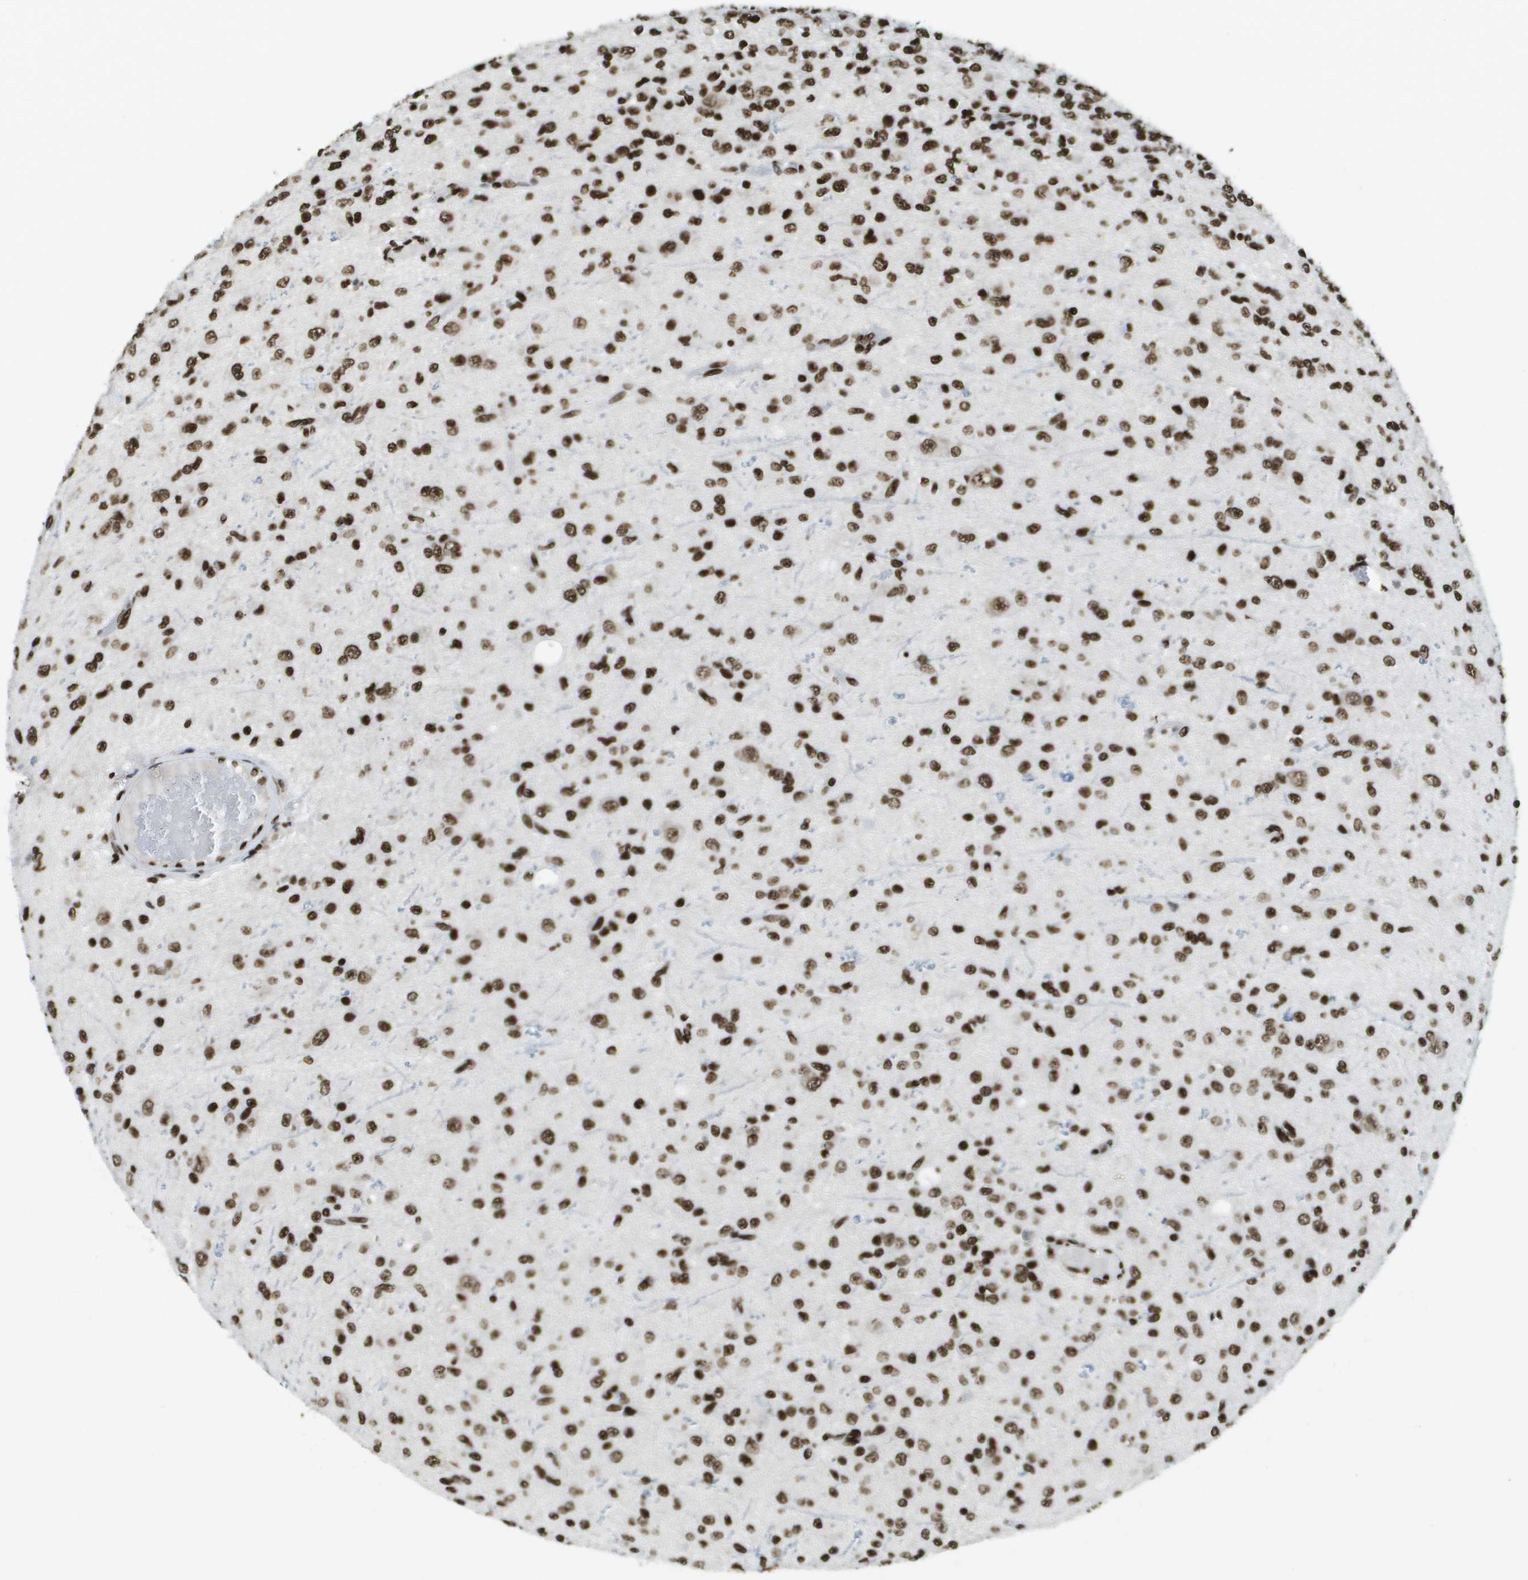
{"staining": {"intensity": "strong", "quantity": ">75%", "location": "nuclear"}, "tissue": "glioma", "cell_type": "Tumor cells", "image_type": "cancer", "snomed": [{"axis": "morphology", "description": "Glioma, malignant, High grade"}, {"axis": "topography", "description": "pancreas cauda"}], "caption": "Glioma tissue demonstrates strong nuclear expression in approximately >75% of tumor cells Nuclei are stained in blue.", "gene": "GLYR1", "patient": {"sex": "male", "age": 60}}